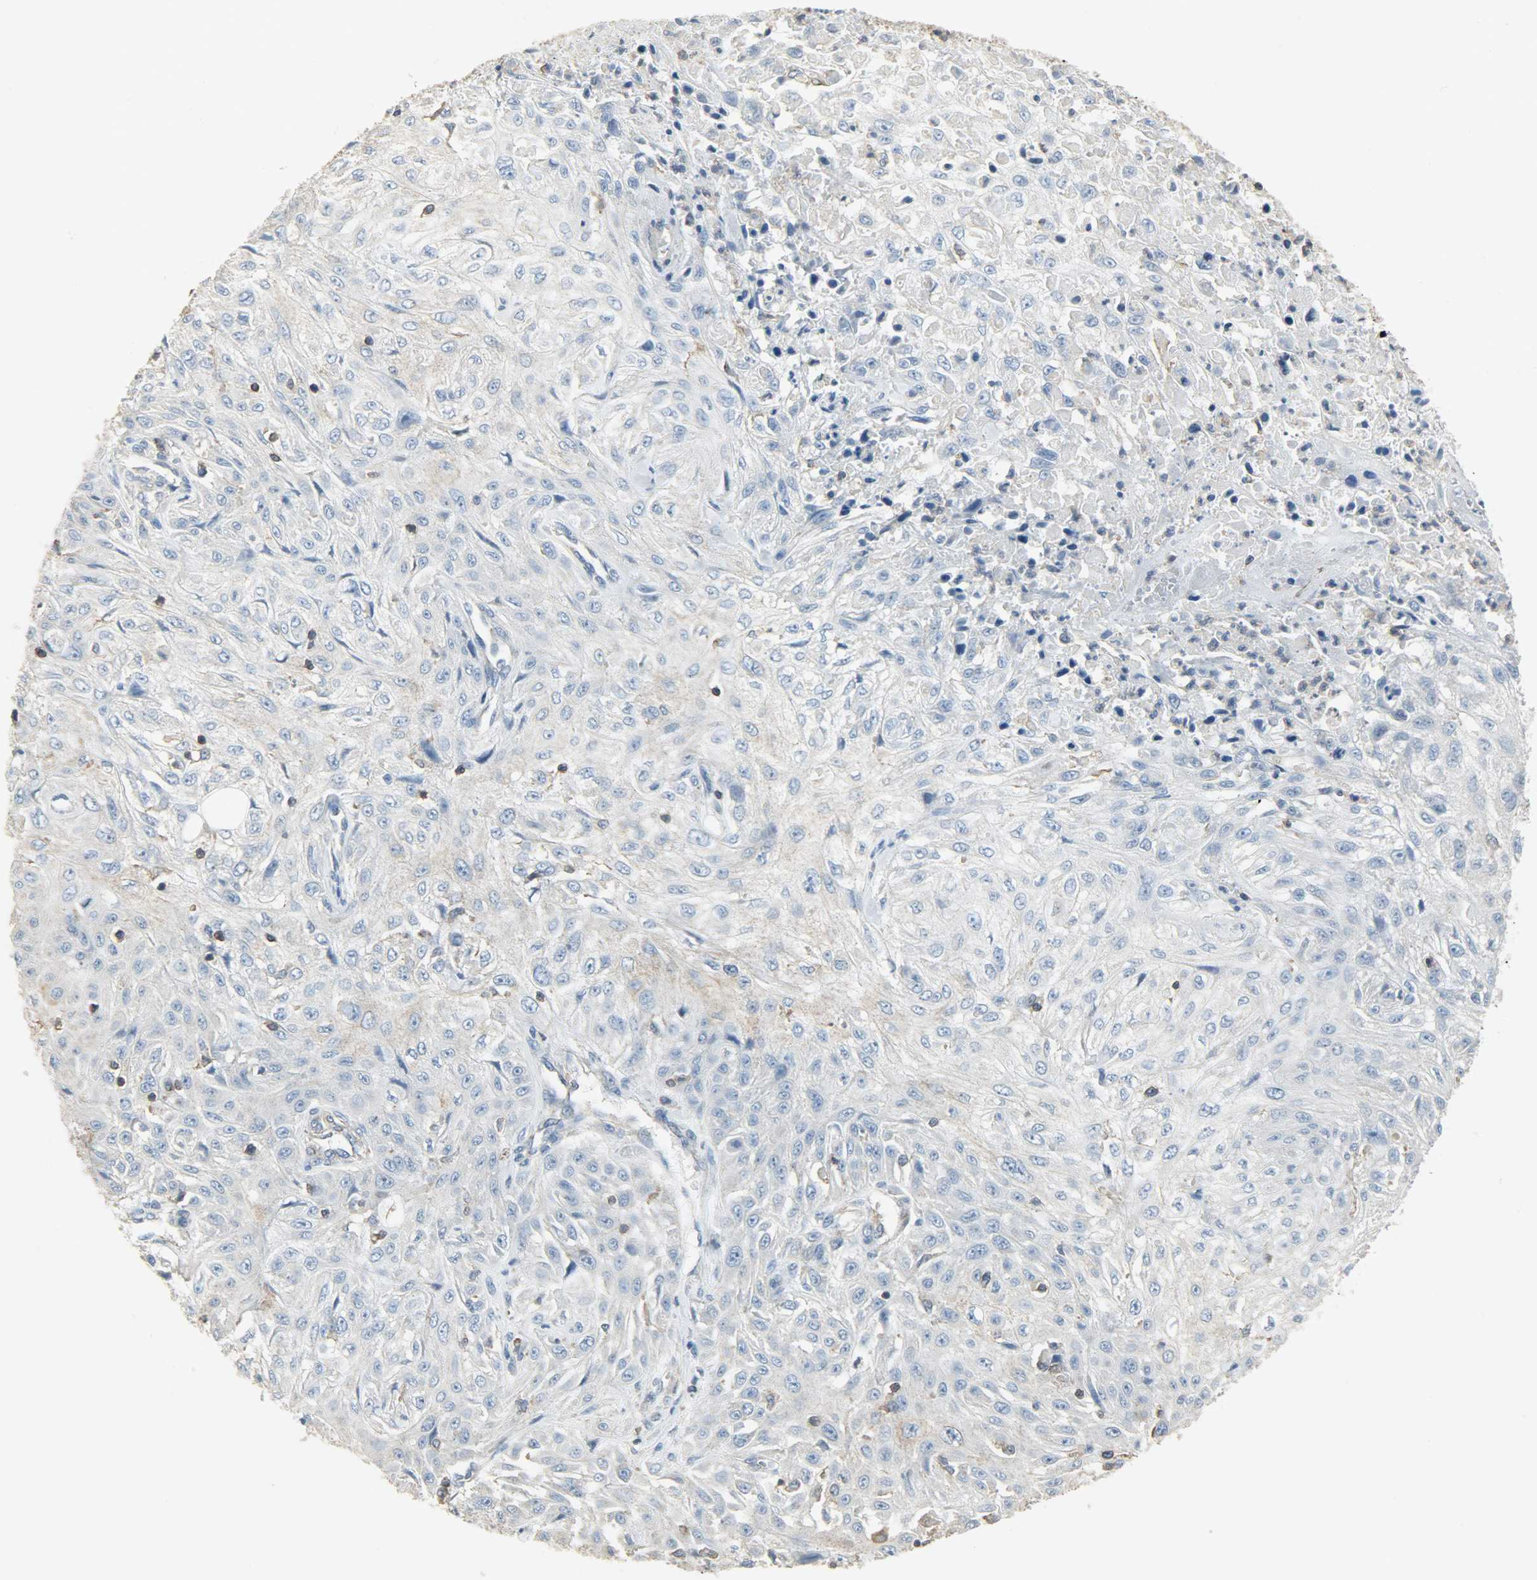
{"staining": {"intensity": "weak", "quantity": ">75%", "location": "cytoplasmic/membranous"}, "tissue": "skin cancer", "cell_type": "Tumor cells", "image_type": "cancer", "snomed": [{"axis": "morphology", "description": "Squamous cell carcinoma, NOS"}, {"axis": "topography", "description": "Skin"}], "caption": "Immunohistochemical staining of human squamous cell carcinoma (skin) shows low levels of weak cytoplasmic/membranous protein expression in approximately >75% of tumor cells. (DAB IHC, brown staining for protein, blue staining for nuclei).", "gene": "DNAJA4", "patient": {"sex": "male", "age": 75}}